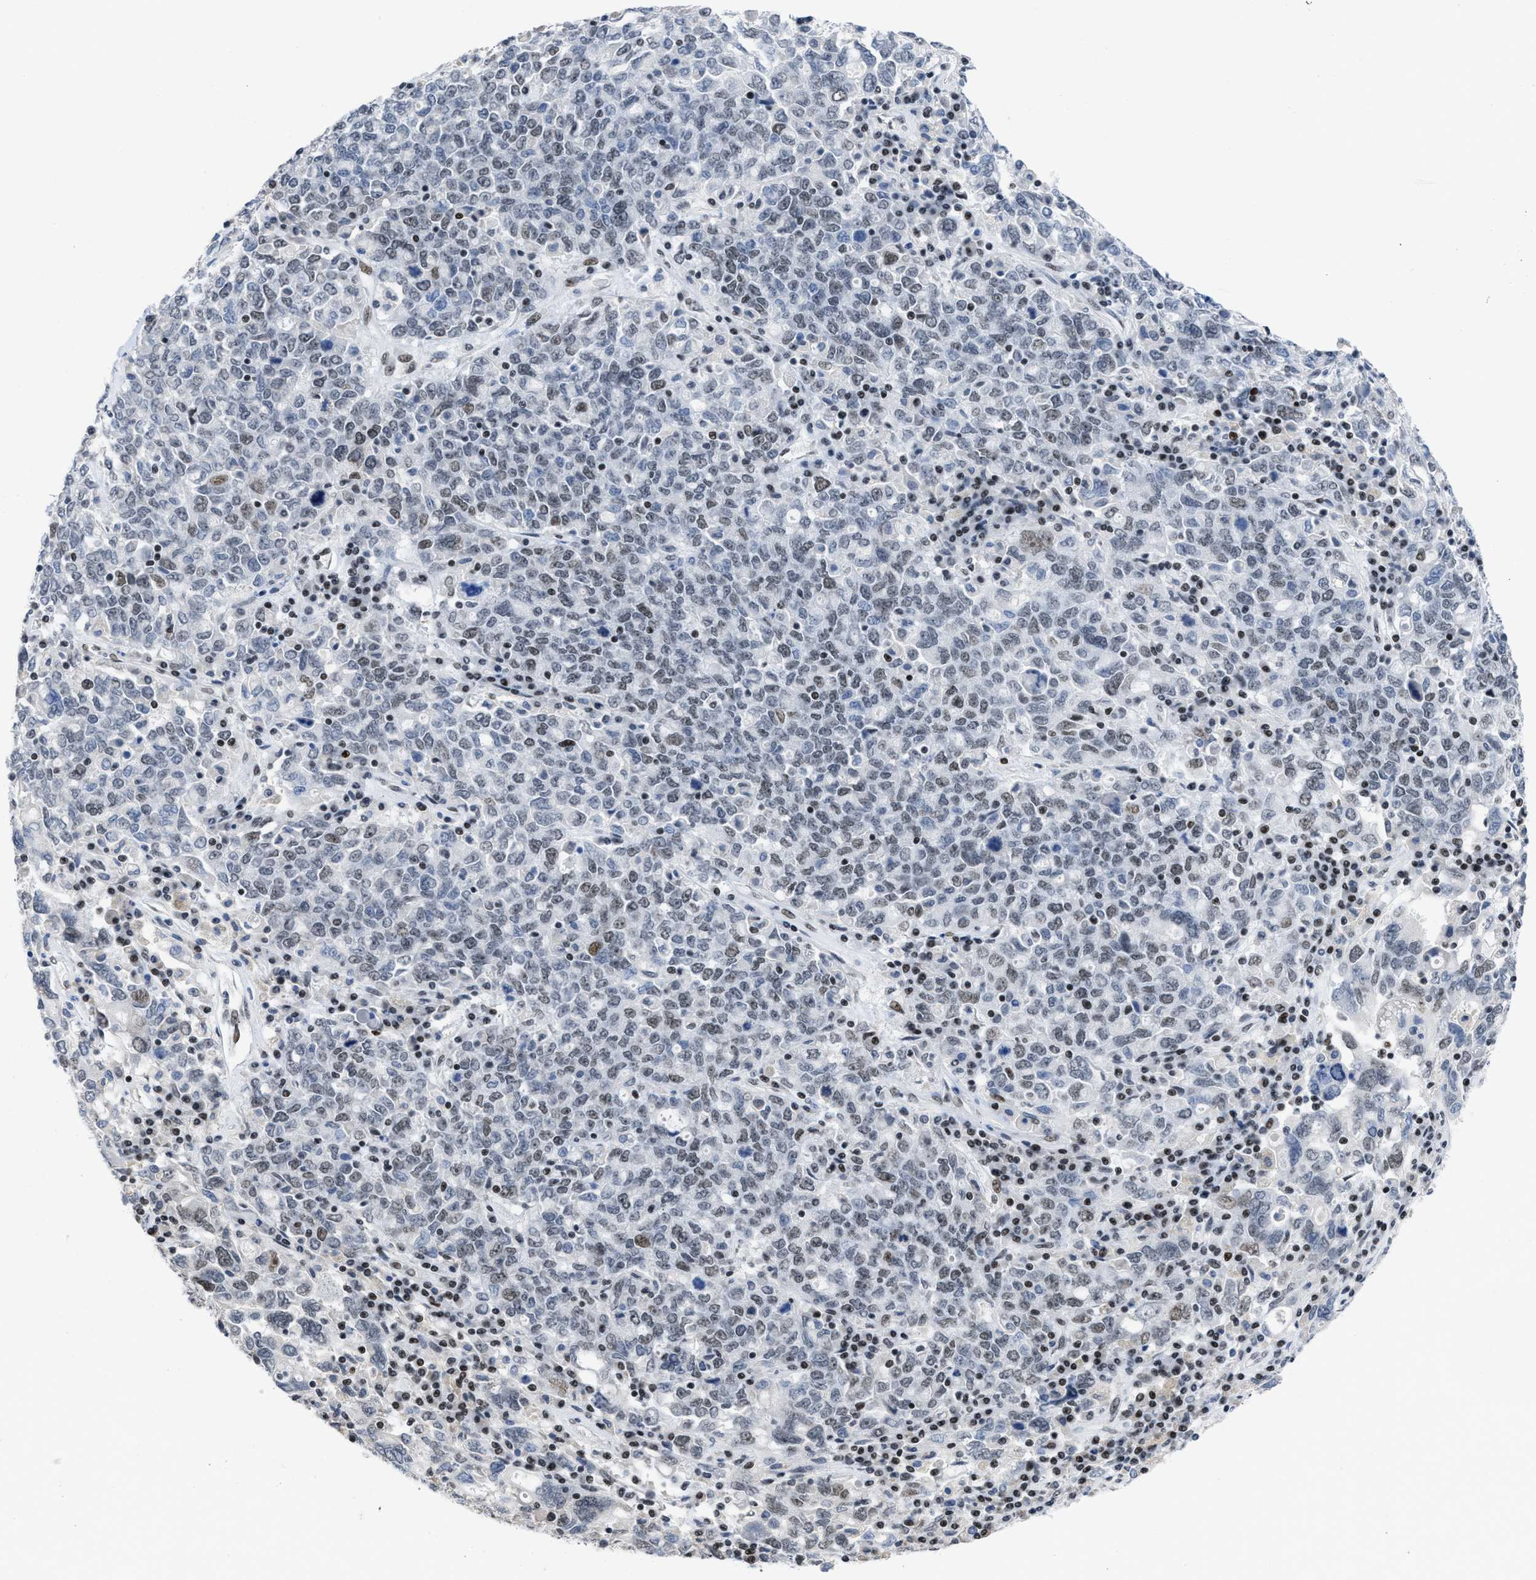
{"staining": {"intensity": "weak", "quantity": "25%-75%", "location": "nuclear"}, "tissue": "ovarian cancer", "cell_type": "Tumor cells", "image_type": "cancer", "snomed": [{"axis": "morphology", "description": "Carcinoma, endometroid"}, {"axis": "topography", "description": "Ovary"}], "caption": "Approximately 25%-75% of tumor cells in ovarian cancer (endometroid carcinoma) reveal weak nuclear protein positivity as visualized by brown immunohistochemical staining.", "gene": "TERF2IP", "patient": {"sex": "female", "age": 62}}